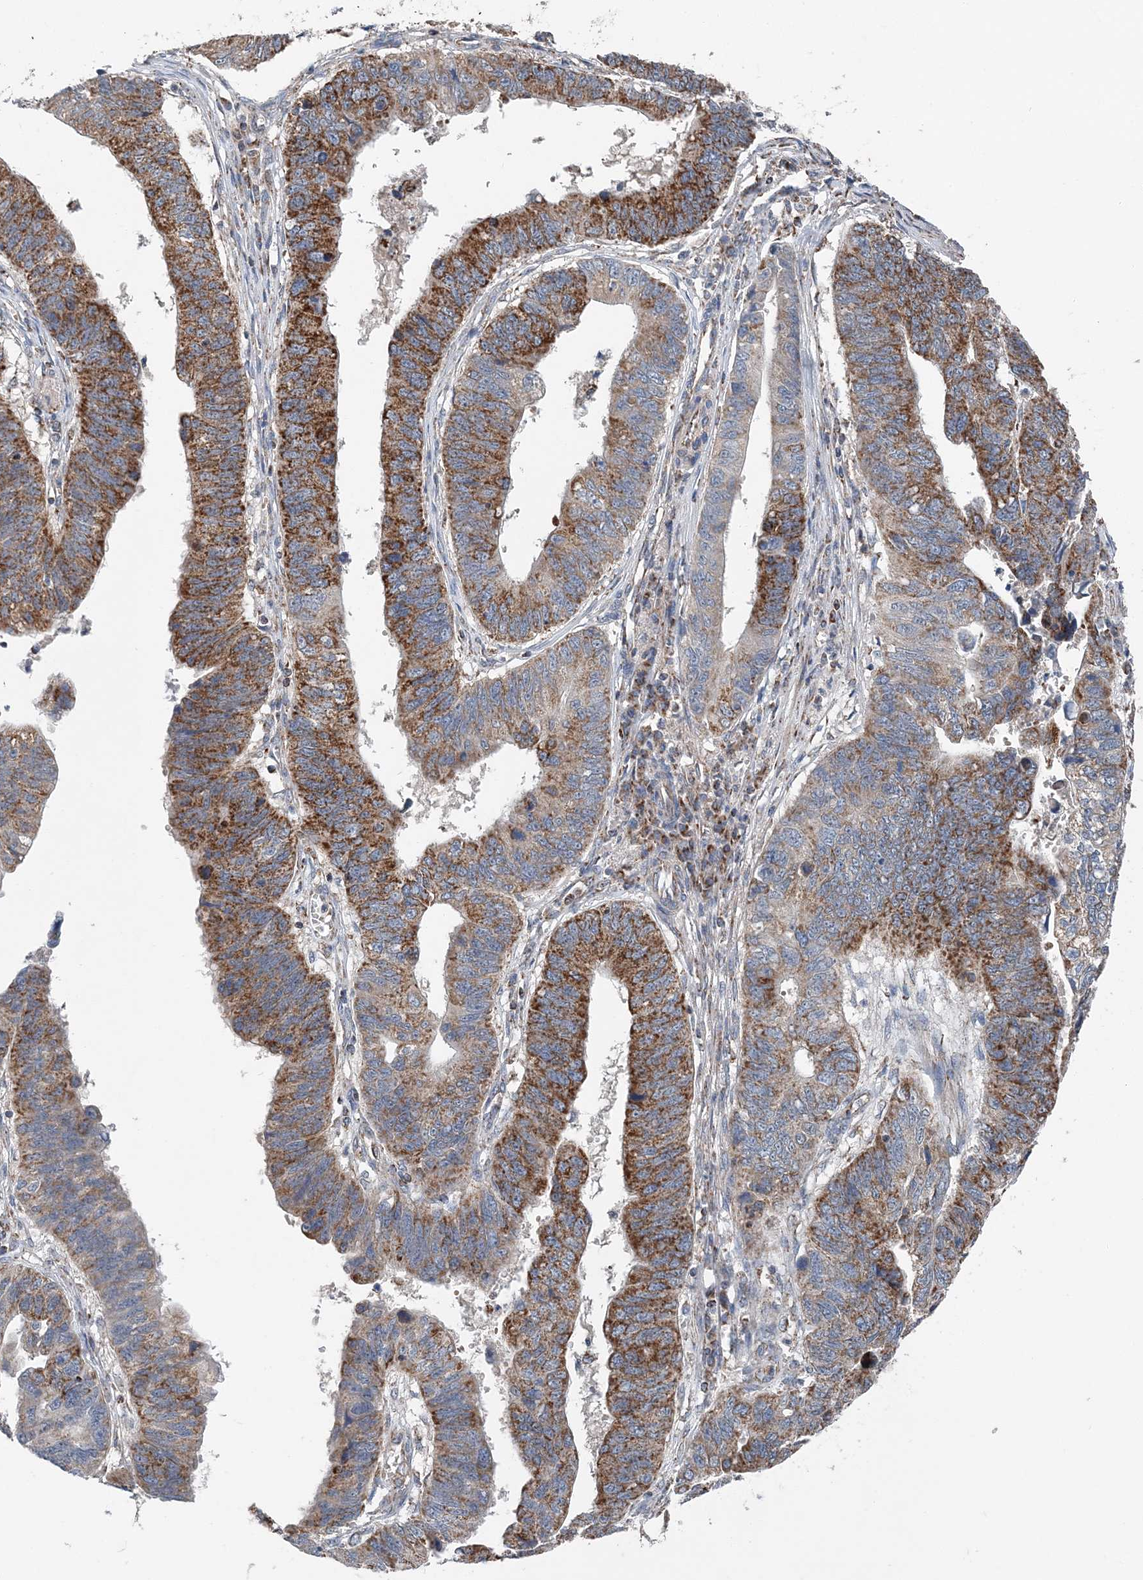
{"staining": {"intensity": "moderate", "quantity": ">75%", "location": "cytoplasmic/membranous"}, "tissue": "stomach cancer", "cell_type": "Tumor cells", "image_type": "cancer", "snomed": [{"axis": "morphology", "description": "Adenocarcinoma, NOS"}, {"axis": "topography", "description": "Stomach"}], "caption": "Immunohistochemistry image of stomach cancer (adenocarcinoma) stained for a protein (brown), which shows medium levels of moderate cytoplasmic/membranous expression in about >75% of tumor cells.", "gene": "SPRY2", "patient": {"sex": "male", "age": 59}}